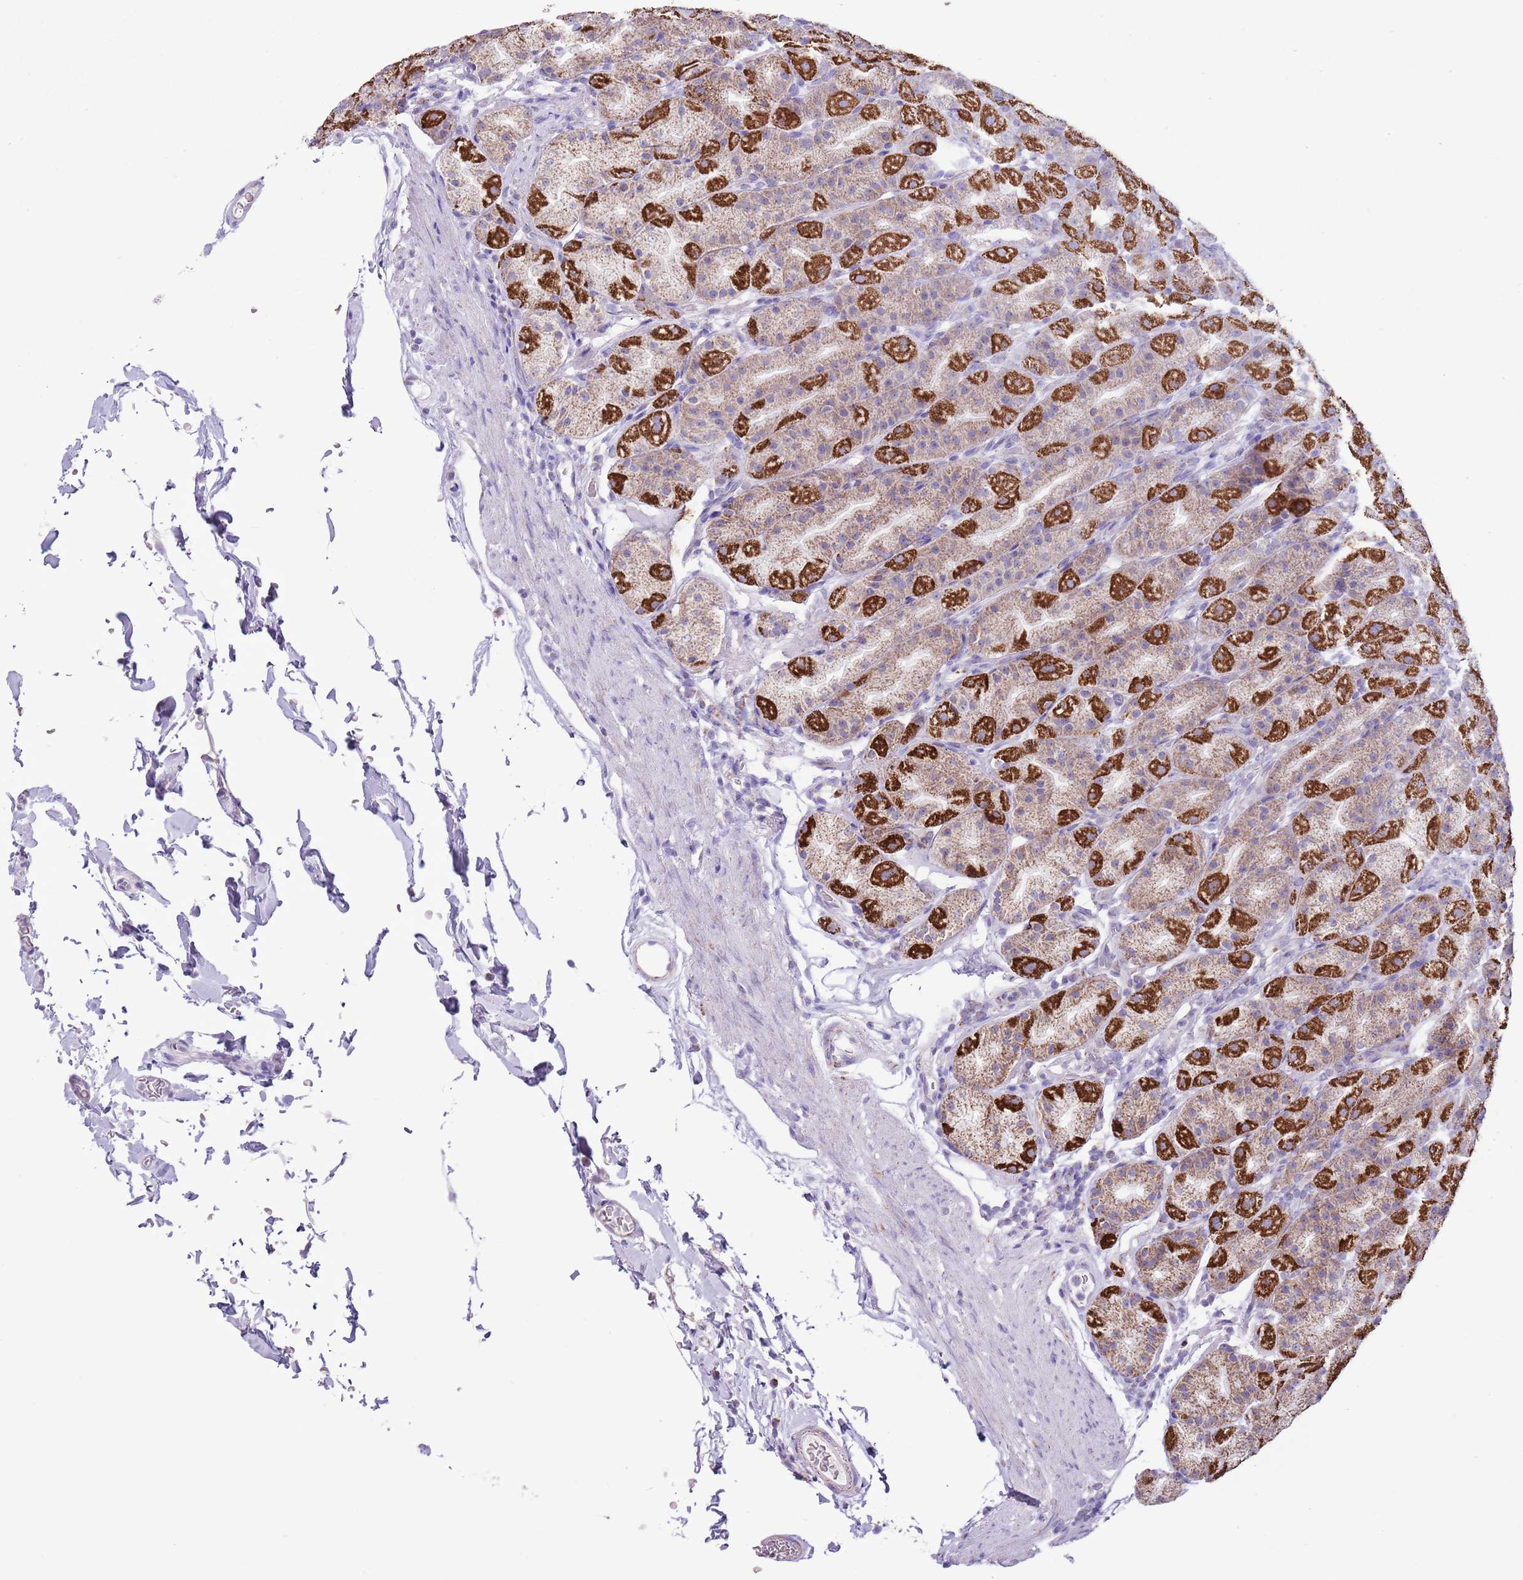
{"staining": {"intensity": "strong", "quantity": "25%-75%", "location": "cytoplasmic/membranous"}, "tissue": "stomach", "cell_type": "Glandular cells", "image_type": "normal", "snomed": [{"axis": "morphology", "description": "Normal tissue, NOS"}, {"axis": "topography", "description": "Stomach, upper"}, {"axis": "topography", "description": "Stomach"}], "caption": "A histopathology image of stomach stained for a protein exhibits strong cytoplasmic/membranous brown staining in glandular cells. Immunohistochemistry (ihc) stains the protein of interest in brown and the nuclei are stained blue.", "gene": "ATP6V1B1", "patient": {"sex": "male", "age": 68}}